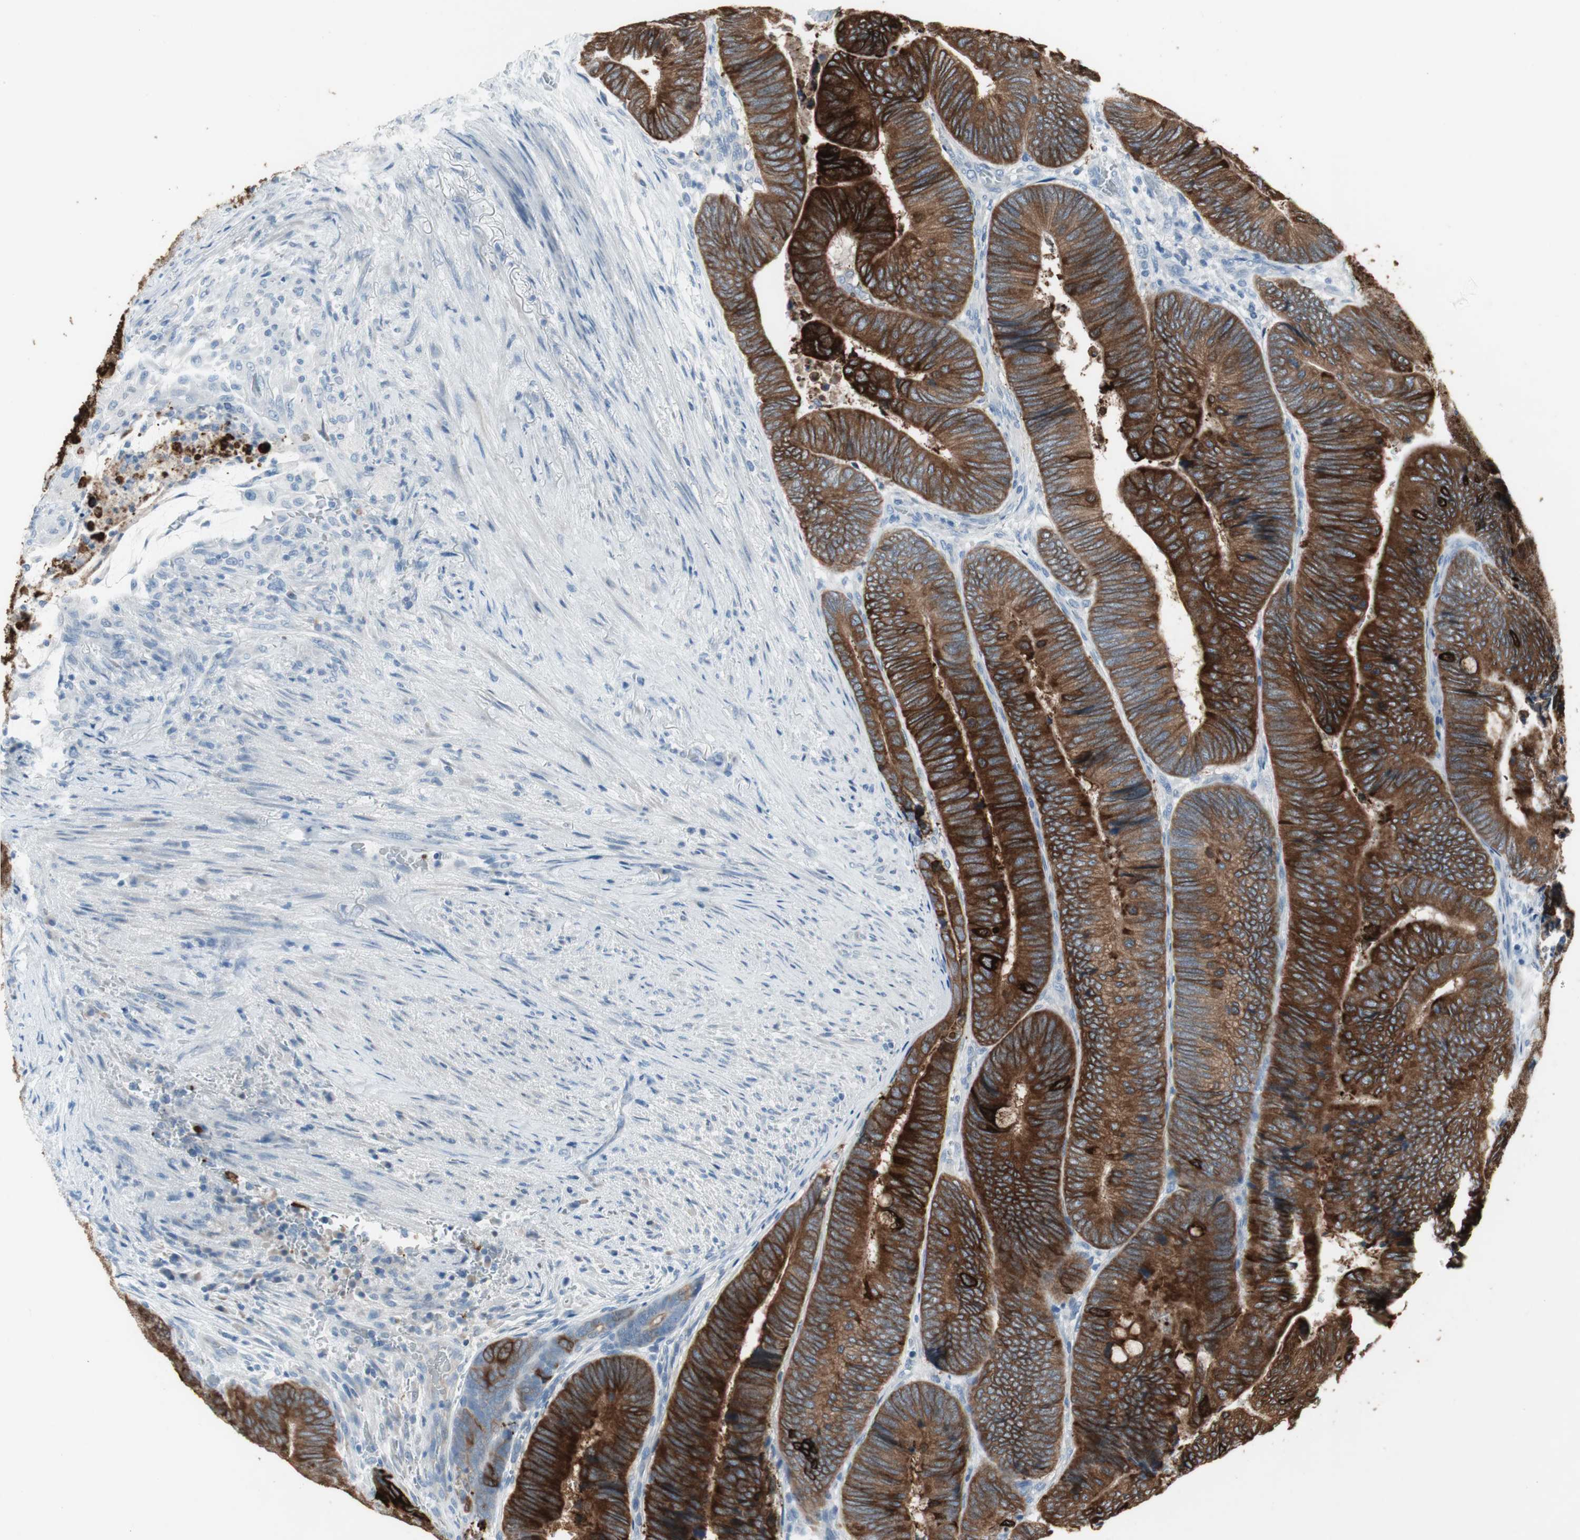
{"staining": {"intensity": "strong", "quantity": ">75%", "location": "cytoplasmic/membranous"}, "tissue": "colorectal cancer", "cell_type": "Tumor cells", "image_type": "cancer", "snomed": [{"axis": "morphology", "description": "Normal tissue, NOS"}, {"axis": "morphology", "description": "Adenocarcinoma, NOS"}, {"axis": "topography", "description": "Rectum"}, {"axis": "topography", "description": "Peripheral nerve tissue"}], "caption": "A brown stain labels strong cytoplasmic/membranous expression of a protein in human adenocarcinoma (colorectal) tumor cells.", "gene": "AGR2", "patient": {"sex": "male", "age": 92}}